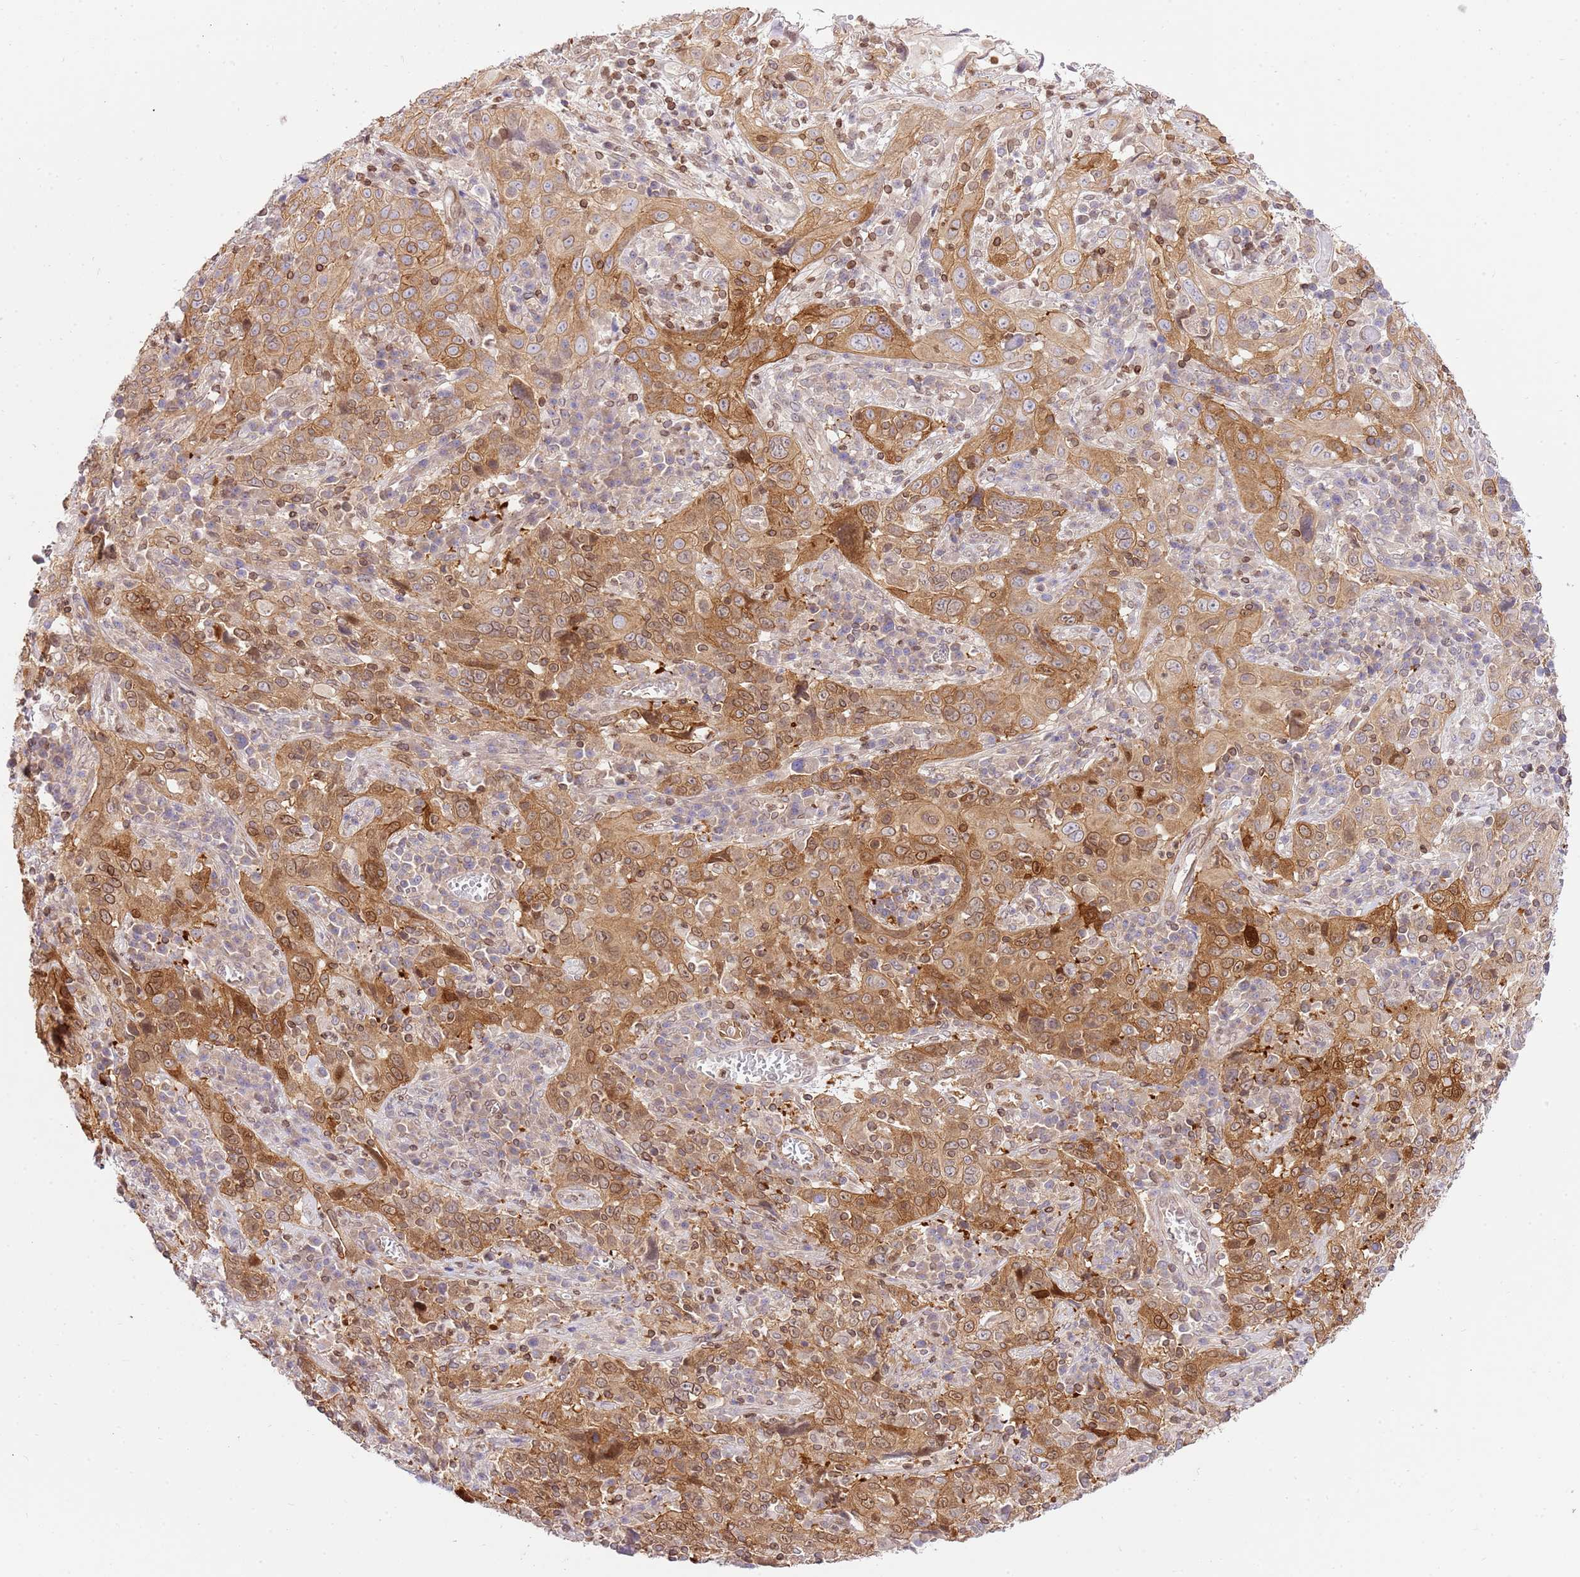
{"staining": {"intensity": "moderate", "quantity": ">75%", "location": "cytoplasmic/membranous,nuclear"}, "tissue": "cervical cancer", "cell_type": "Tumor cells", "image_type": "cancer", "snomed": [{"axis": "morphology", "description": "Squamous cell carcinoma, NOS"}, {"axis": "topography", "description": "Cervix"}], "caption": "Moderate cytoplasmic/membranous and nuclear positivity for a protein is identified in about >75% of tumor cells of cervical cancer (squamous cell carcinoma) using IHC.", "gene": "TRIM37", "patient": {"sex": "female", "age": 46}}